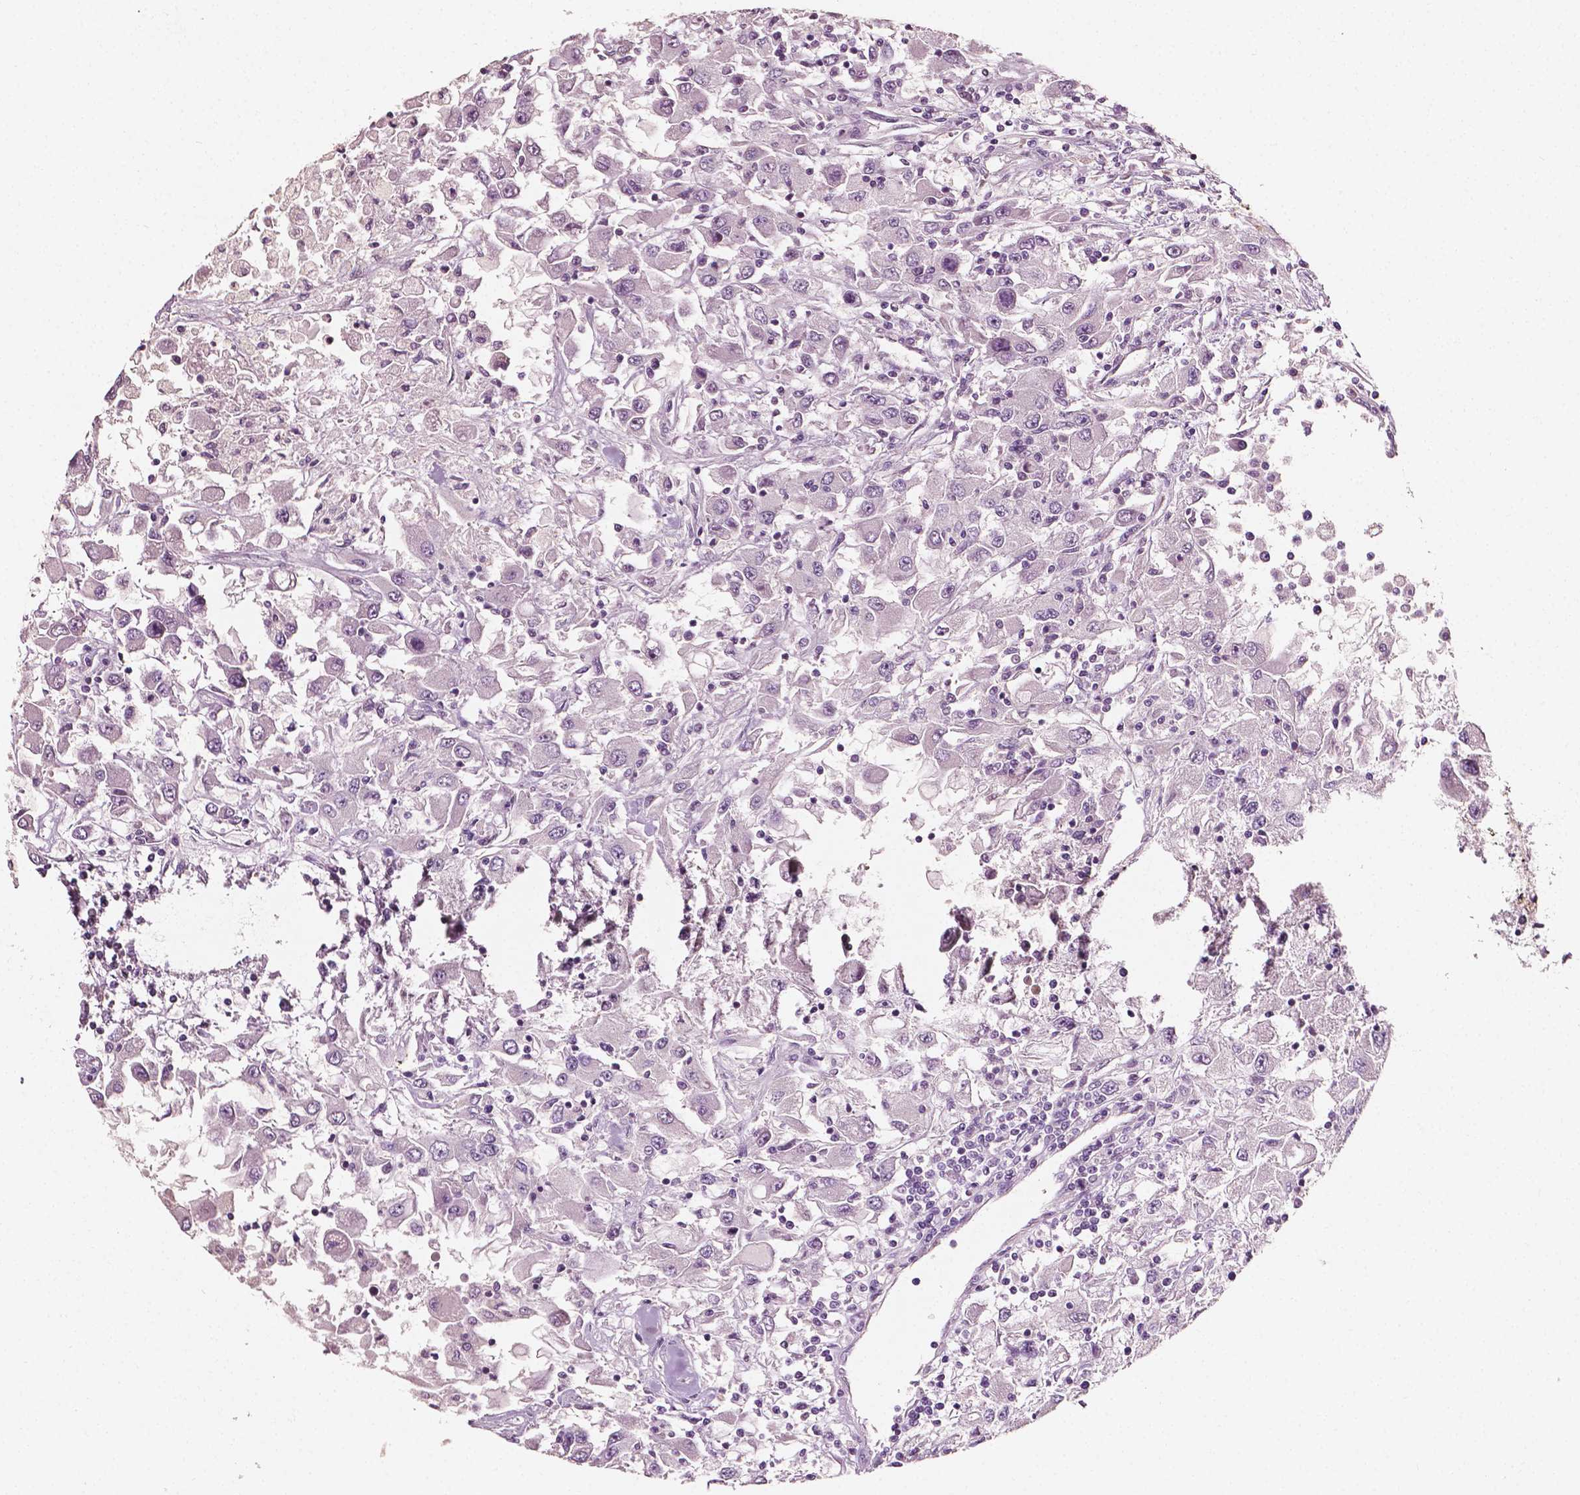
{"staining": {"intensity": "negative", "quantity": "none", "location": "none"}, "tissue": "renal cancer", "cell_type": "Tumor cells", "image_type": "cancer", "snomed": [{"axis": "morphology", "description": "Adenocarcinoma, NOS"}, {"axis": "topography", "description": "Kidney"}], "caption": "Immunohistochemistry photomicrograph of neoplastic tissue: human renal cancer (adenocarcinoma) stained with DAB (3,3'-diaminobenzidine) demonstrates no significant protein expression in tumor cells.", "gene": "PLA2R1", "patient": {"sex": "female", "age": 67}}